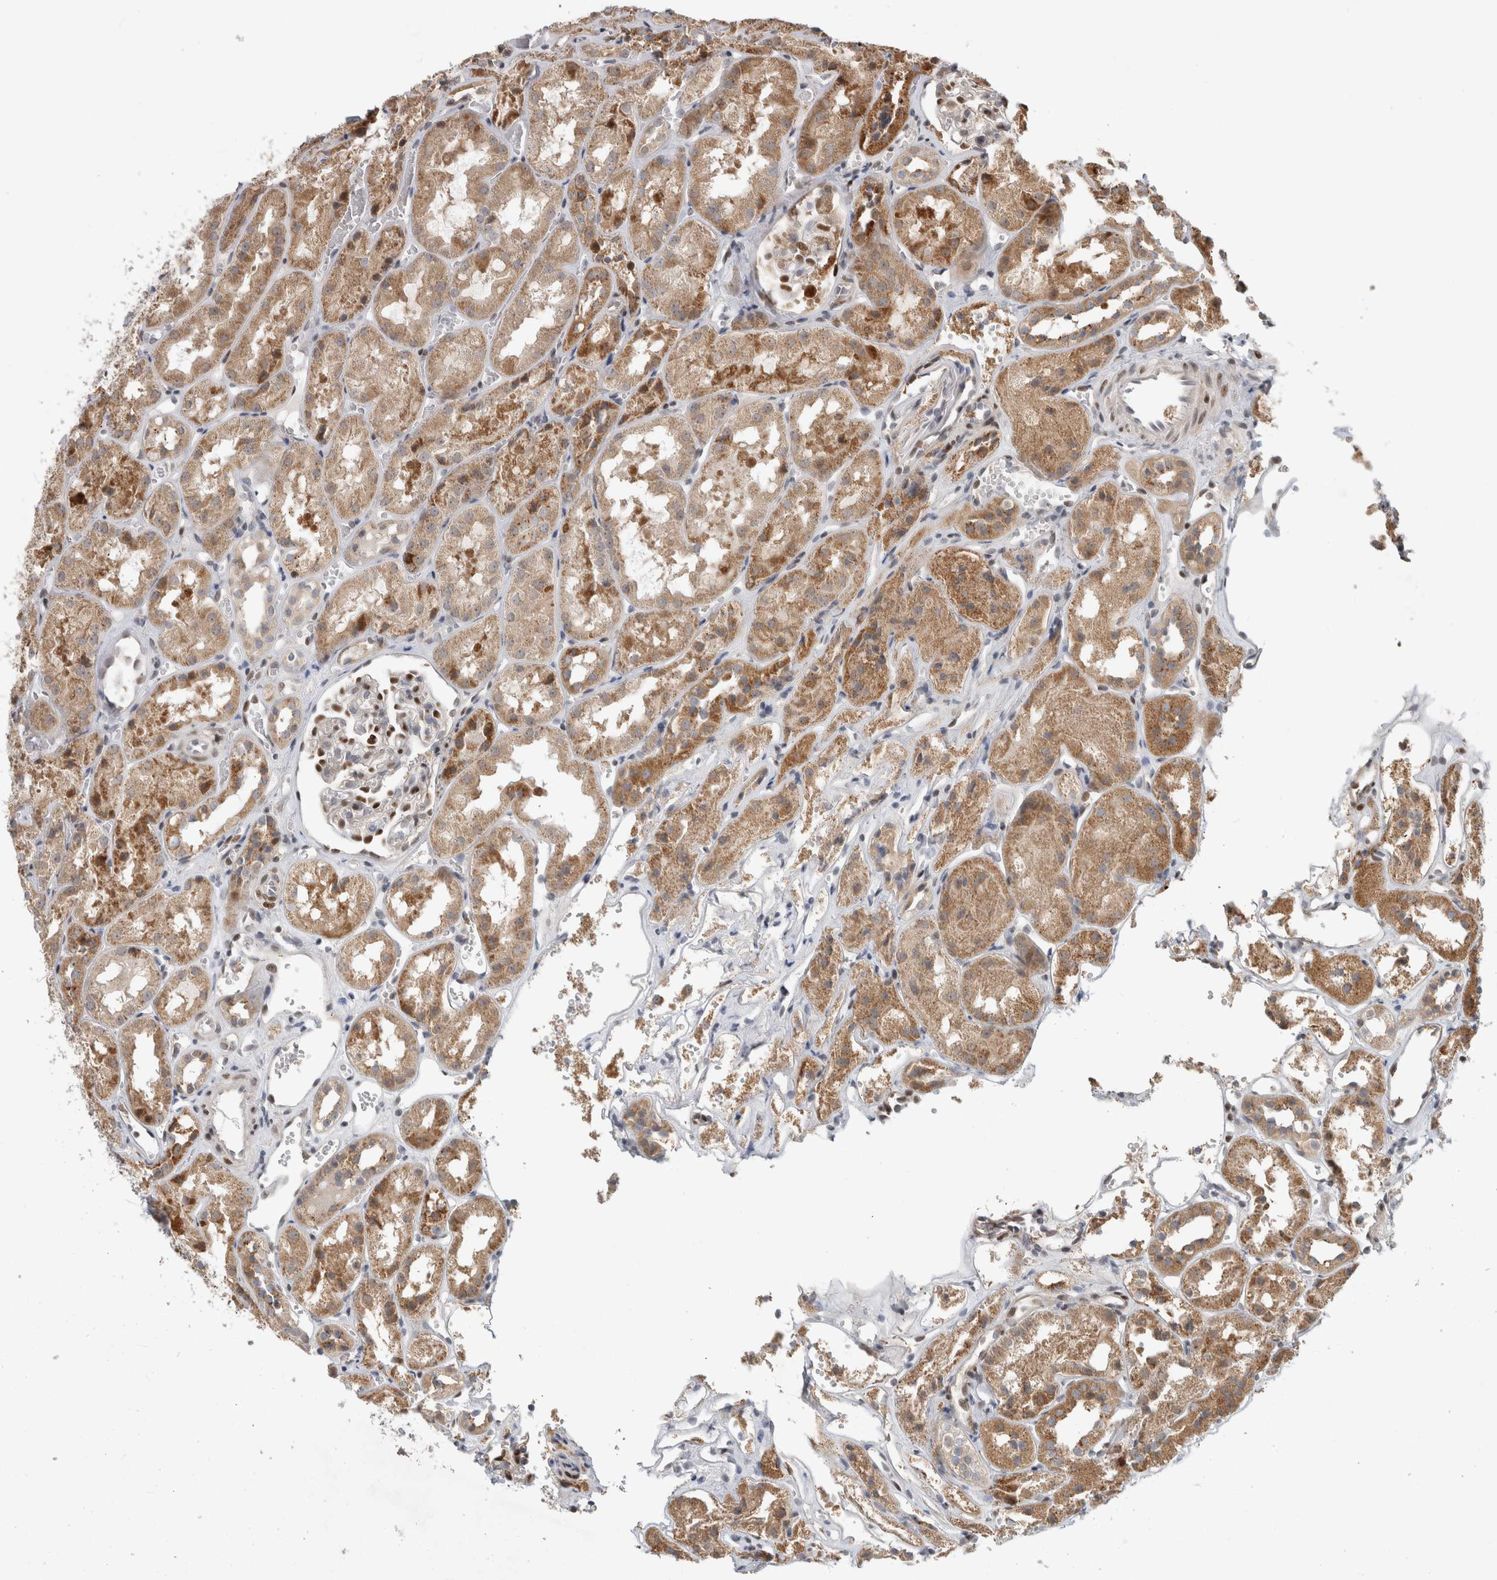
{"staining": {"intensity": "moderate", "quantity": "25%-75%", "location": "nuclear"}, "tissue": "kidney", "cell_type": "Cells in glomeruli", "image_type": "normal", "snomed": [{"axis": "morphology", "description": "Normal tissue, NOS"}, {"axis": "topography", "description": "Kidney"}], "caption": "High-power microscopy captured an immunohistochemistry histopathology image of normal kidney, revealing moderate nuclear positivity in approximately 25%-75% of cells in glomeruli.", "gene": "NAB2", "patient": {"sex": "male", "age": 16}}